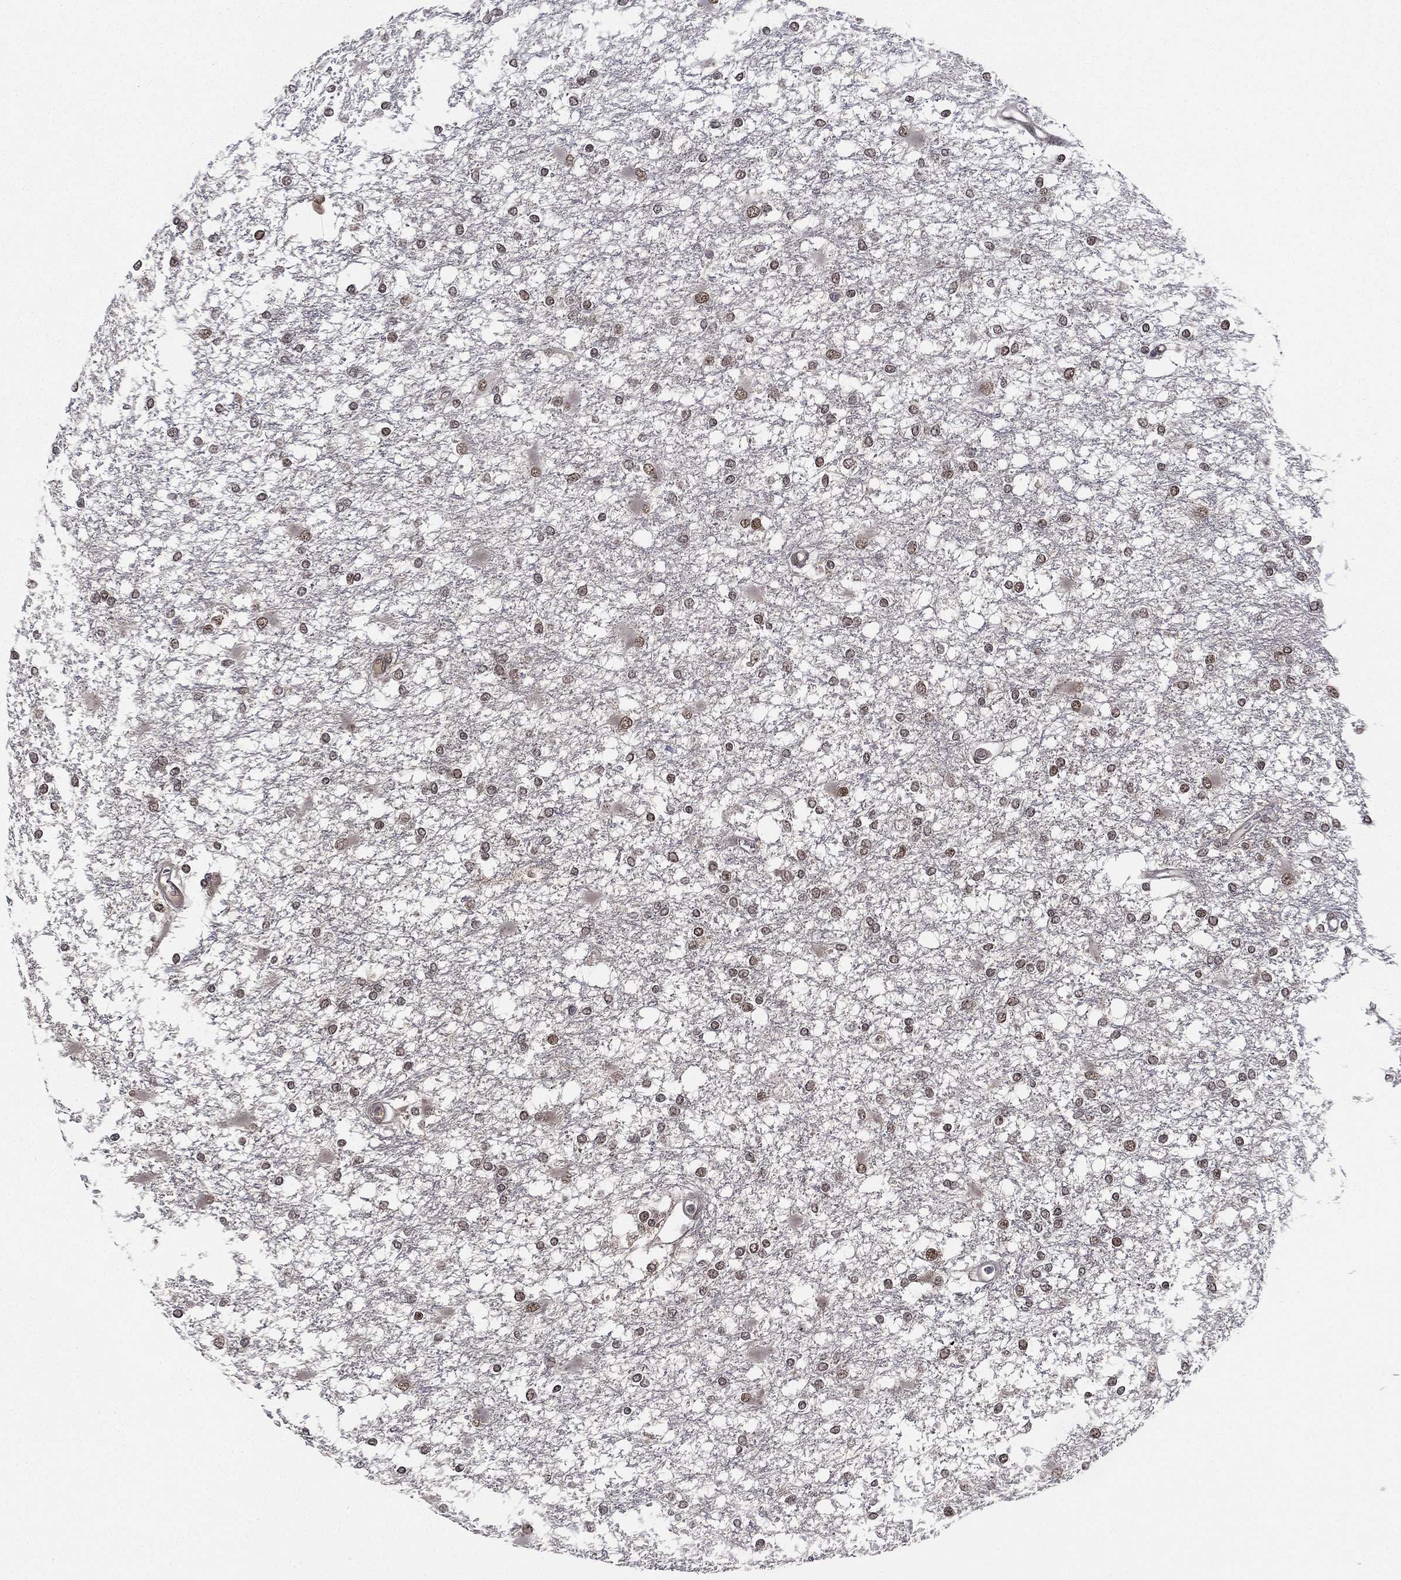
{"staining": {"intensity": "weak", "quantity": "25%-75%", "location": "nuclear"}, "tissue": "glioma", "cell_type": "Tumor cells", "image_type": "cancer", "snomed": [{"axis": "morphology", "description": "Glioma, malignant, High grade"}, {"axis": "topography", "description": "Cerebral cortex"}], "caption": "Glioma tissue displays weak nuclear positivity in approximately 25%-75% of tumor cells", "gene": "RTF1", "patient": {"sex": "male", "age": 79}}